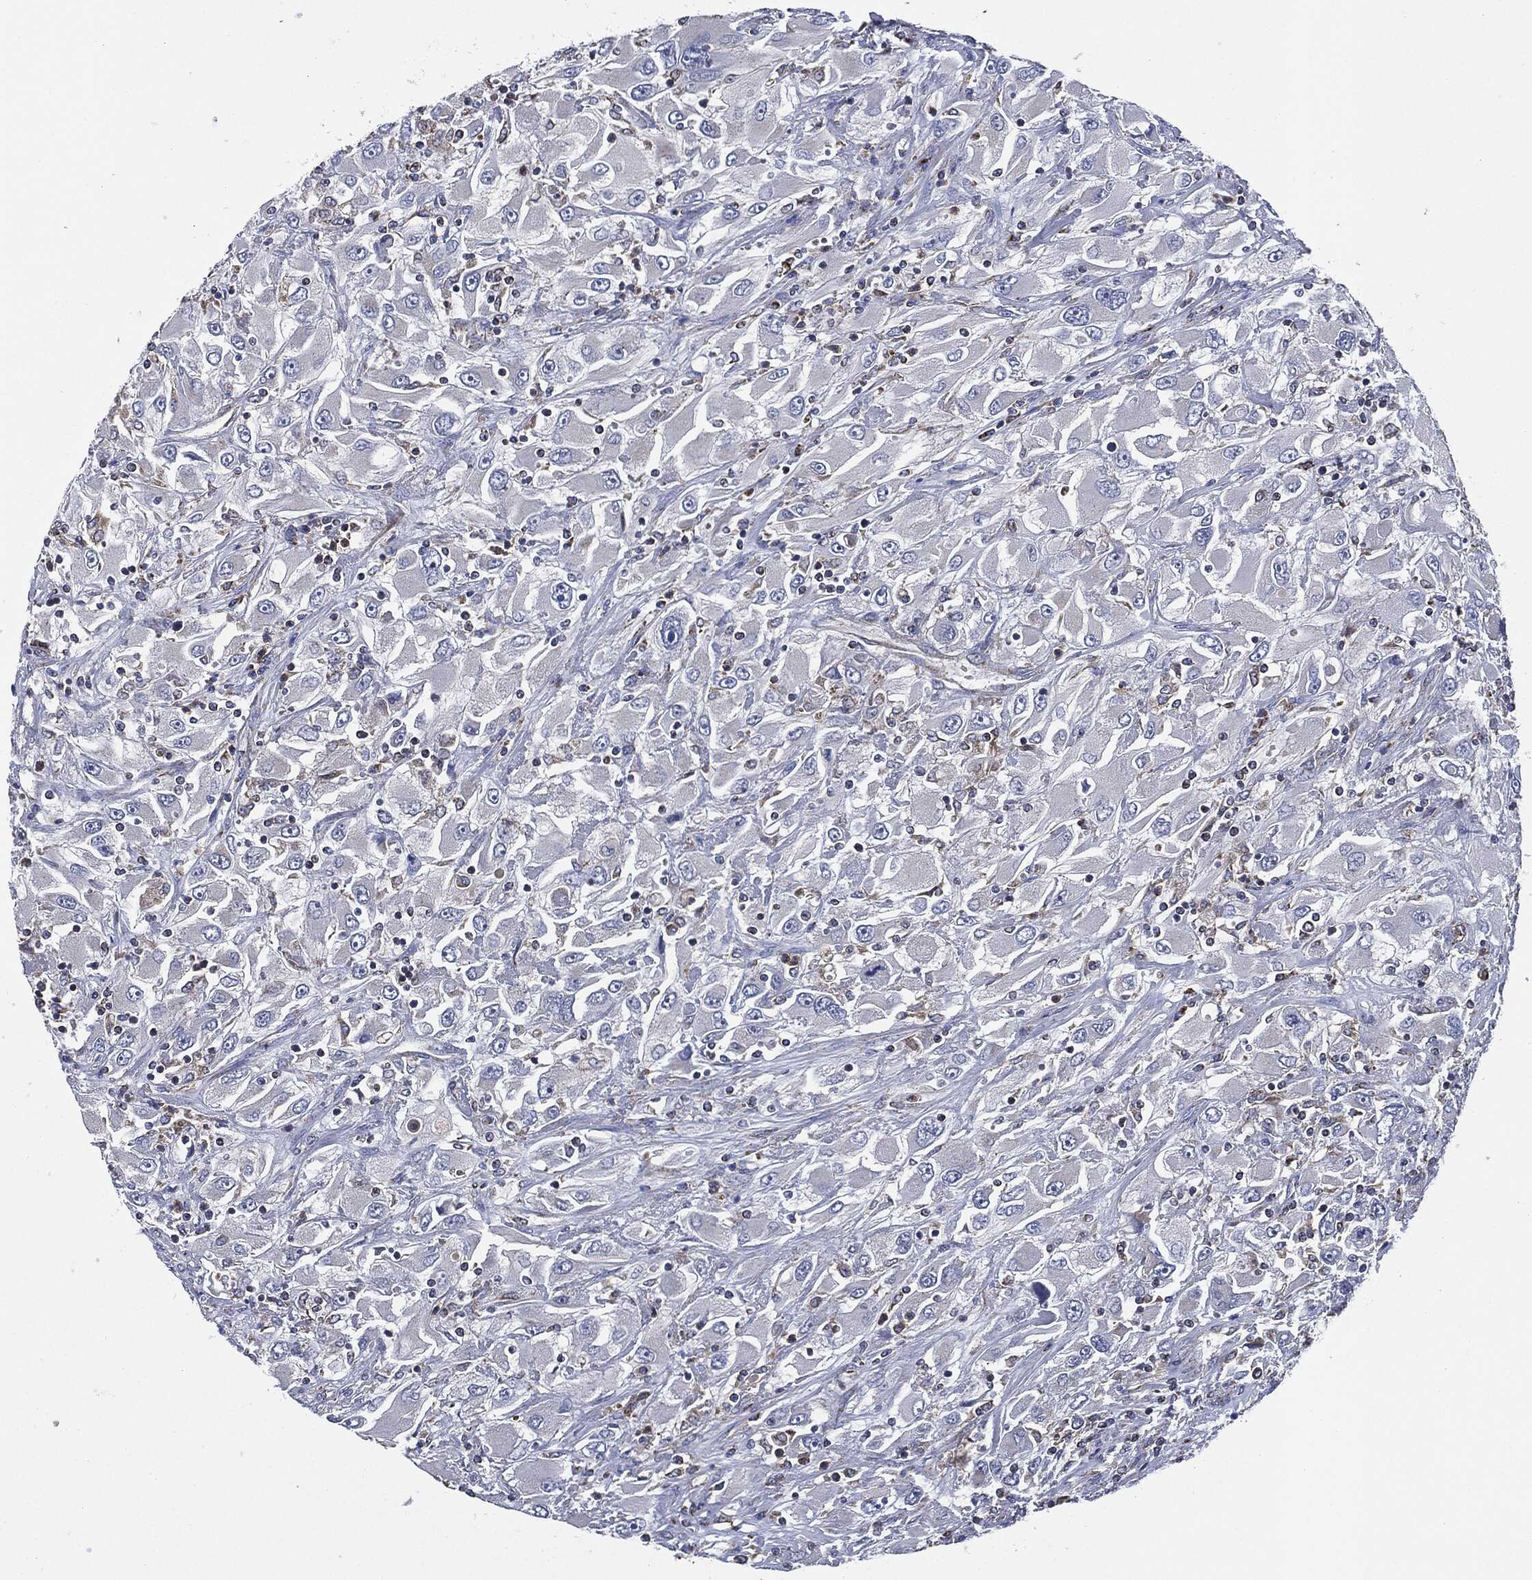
{"staining": {"intensity": "negative", "quantity": "none", "location": "none"}, "tissue": "renal cancer", "cell_type": "Tumor cells", "image_type": "cancer", "snomed": [{"axis": "morphology", "description": "Adenocarcinoma, NOS"}, {"axis": "topography", "description": "Kidney"}], "caption": "Tumor cells are negative for protein expression in human renal cancer (adenocarcinoma). (IHC, brightfield microscopy, high magnification).", "gene": "NDUFV2", "patient": {"sex": "female", "age": 52}}